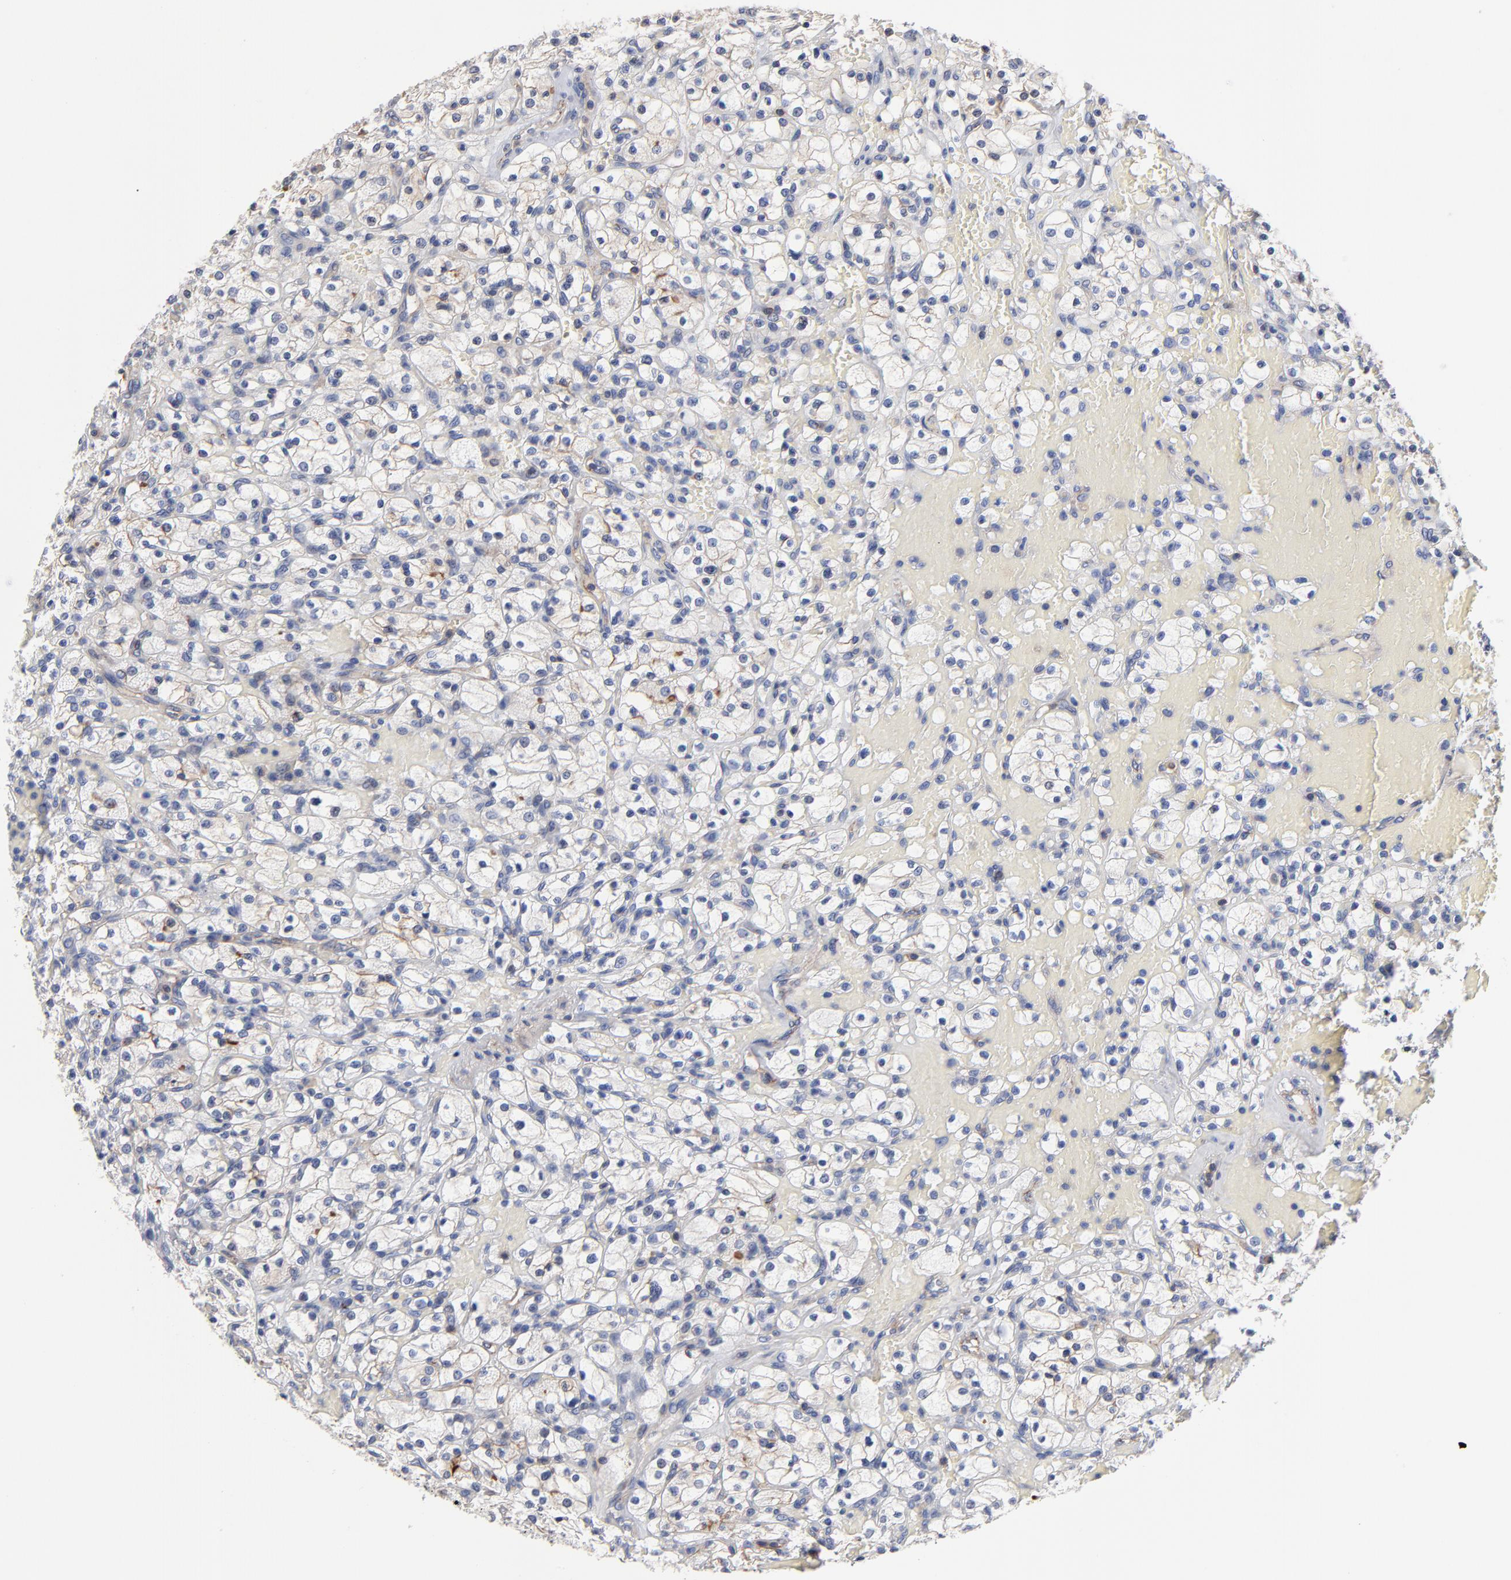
{"staining": {"intensity": "weak", "quantity": "<25%", "location": "cytoplasmic/membranous"}, "tissue": "renal cancer", "cell_type": "Tumor cells", "image_type": "cancer", "snomed": [{"axis": "morphology", "description": "Adenocarcinoma, NOS"}, {"axis": "topography", "description": "Kidney"}], "caption": "There is no significant positivity in tumor cells of adenocarcinoma (renal).", "gene": "PDLIM2", "patient": {"sex": "female", "age": 83}}